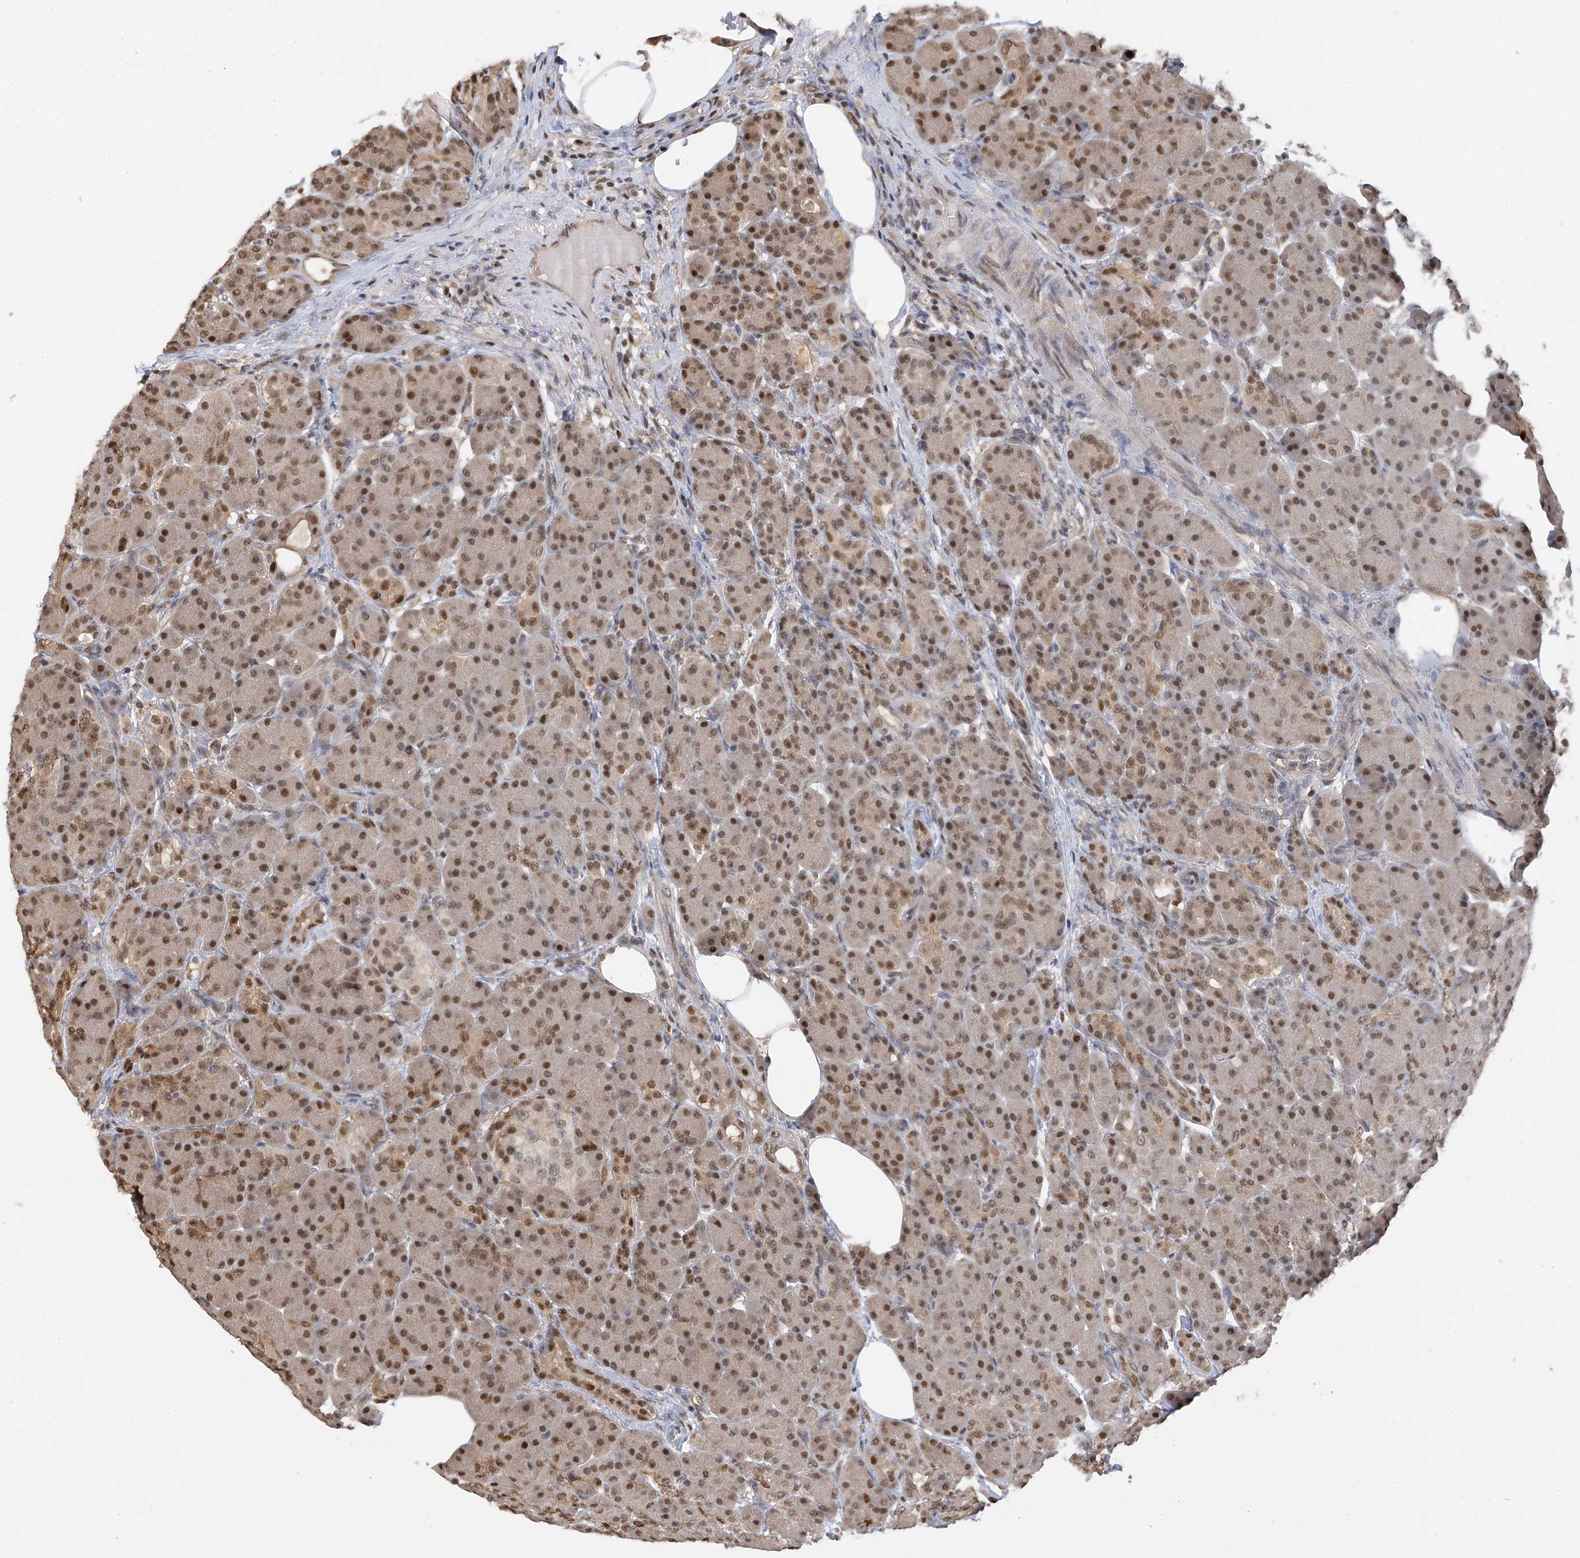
{"staining": {"intensity": "moderate", "quantity": ">75%", "location": "nuclear"}, "tissue": "pancreas", "cell_type": "Exocrine glandular cells", "image_type": "normal", "snomed": [{"axis": "morphology", "description": "Normal tissue, NOS"}, {"axis": "topography", "description": "Pancreas"}], "caption": "Brown immunohistochemical staining in normal human pancreas demonstrates moderate nuclear staining in approximately >75% of exocrine glandular cells.", "gene": "PMM1", "patient": {"sex": "male", "age": 63}}